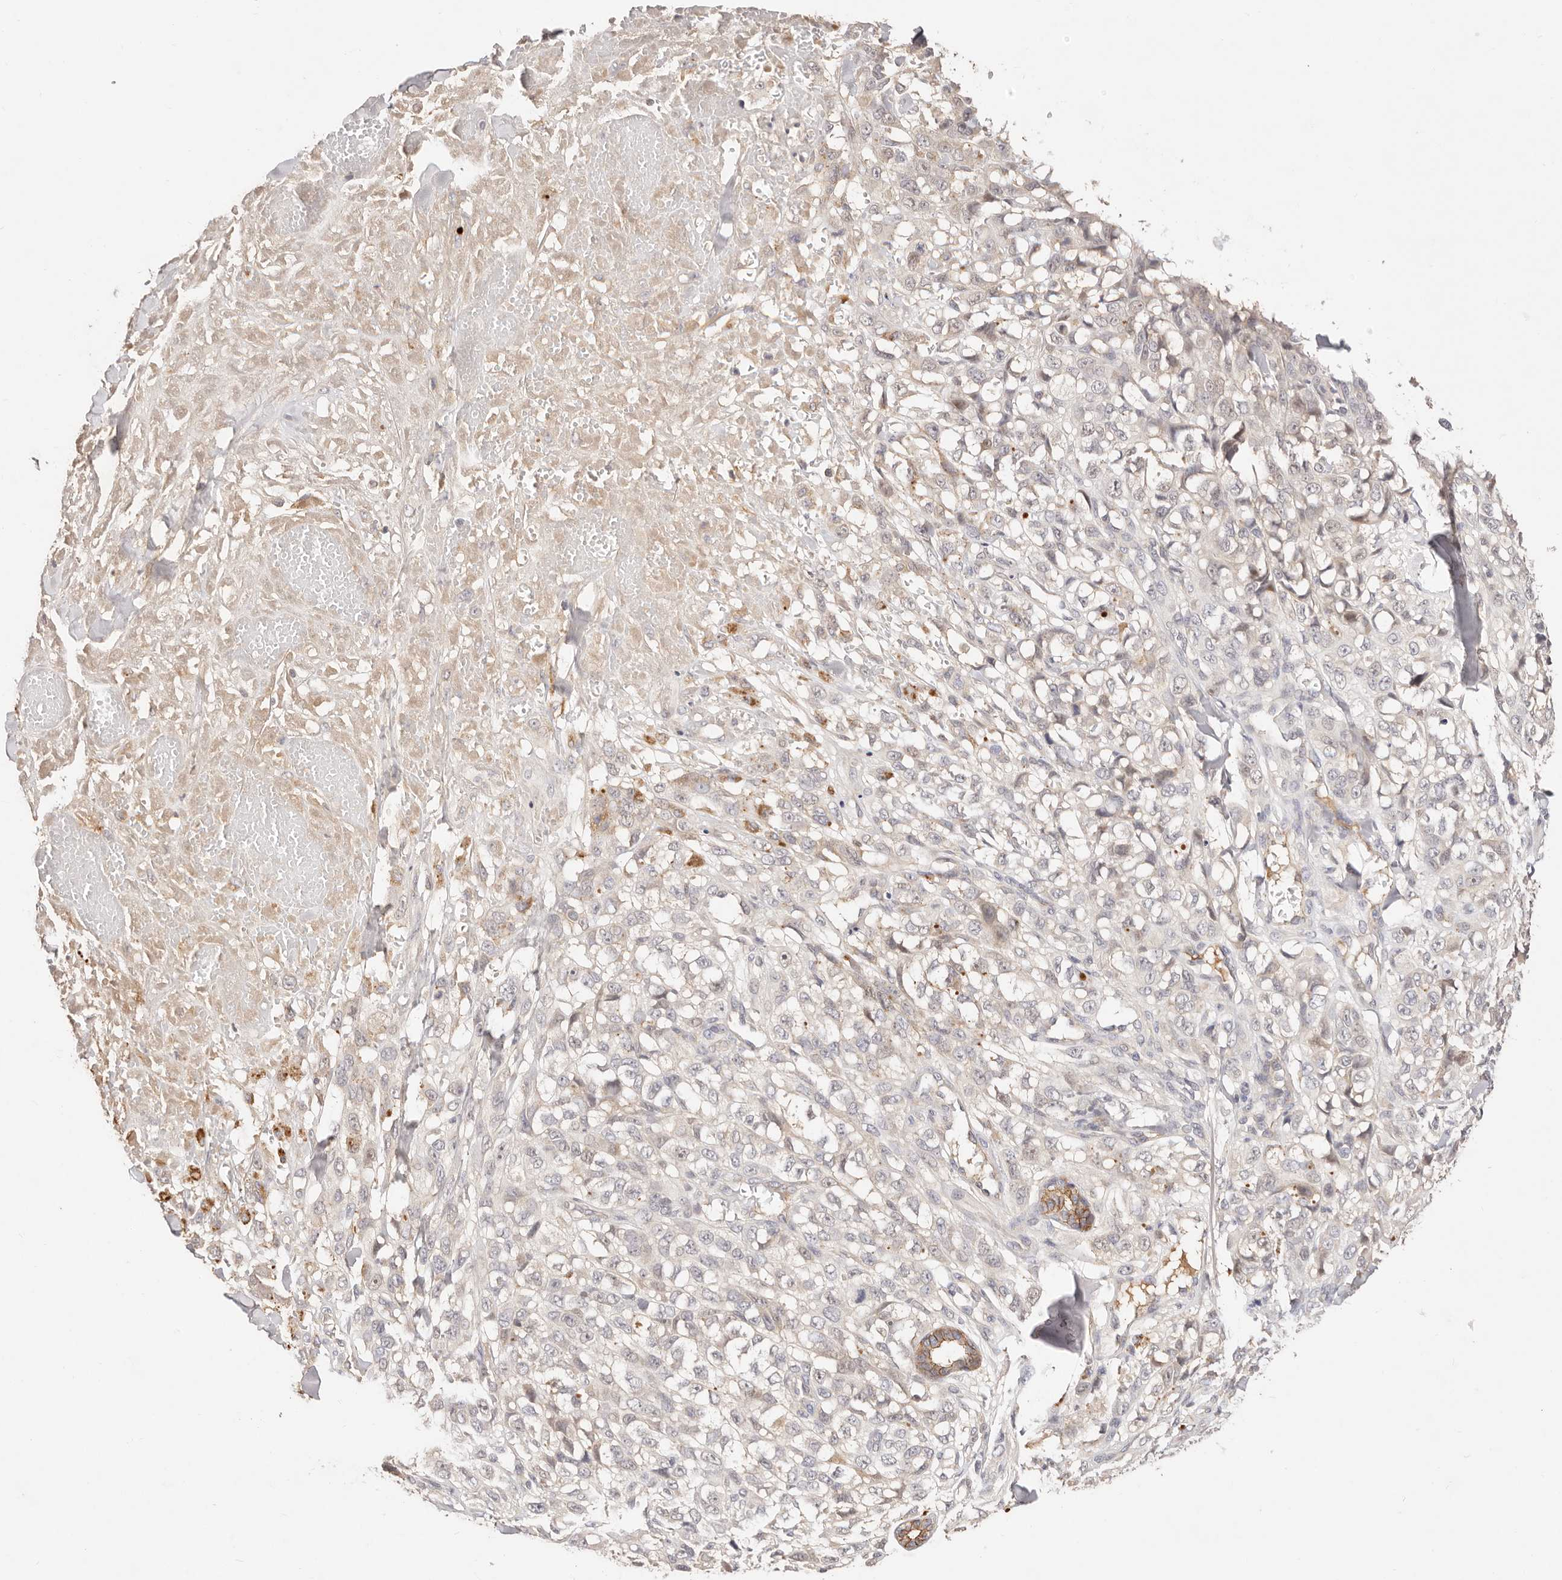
{"staining": {"intensity": "negative", "quantity": "none", "location": "none"}, "tissue": "melanoma", "cell_type": "Tumor cells", "image_type": "cancer", "snomed": [{"axis": "morphology", "description": "Malignant melanoma, Metastatic site"}, {"axis": "topography", "description": "Skin"}], "caption": "This is an immunohistochemistry photomicrograph of melanoma. There is no staining in tumor cells.", "gene": "CXADR", "patient": {"sex": "female", "age": 72}}